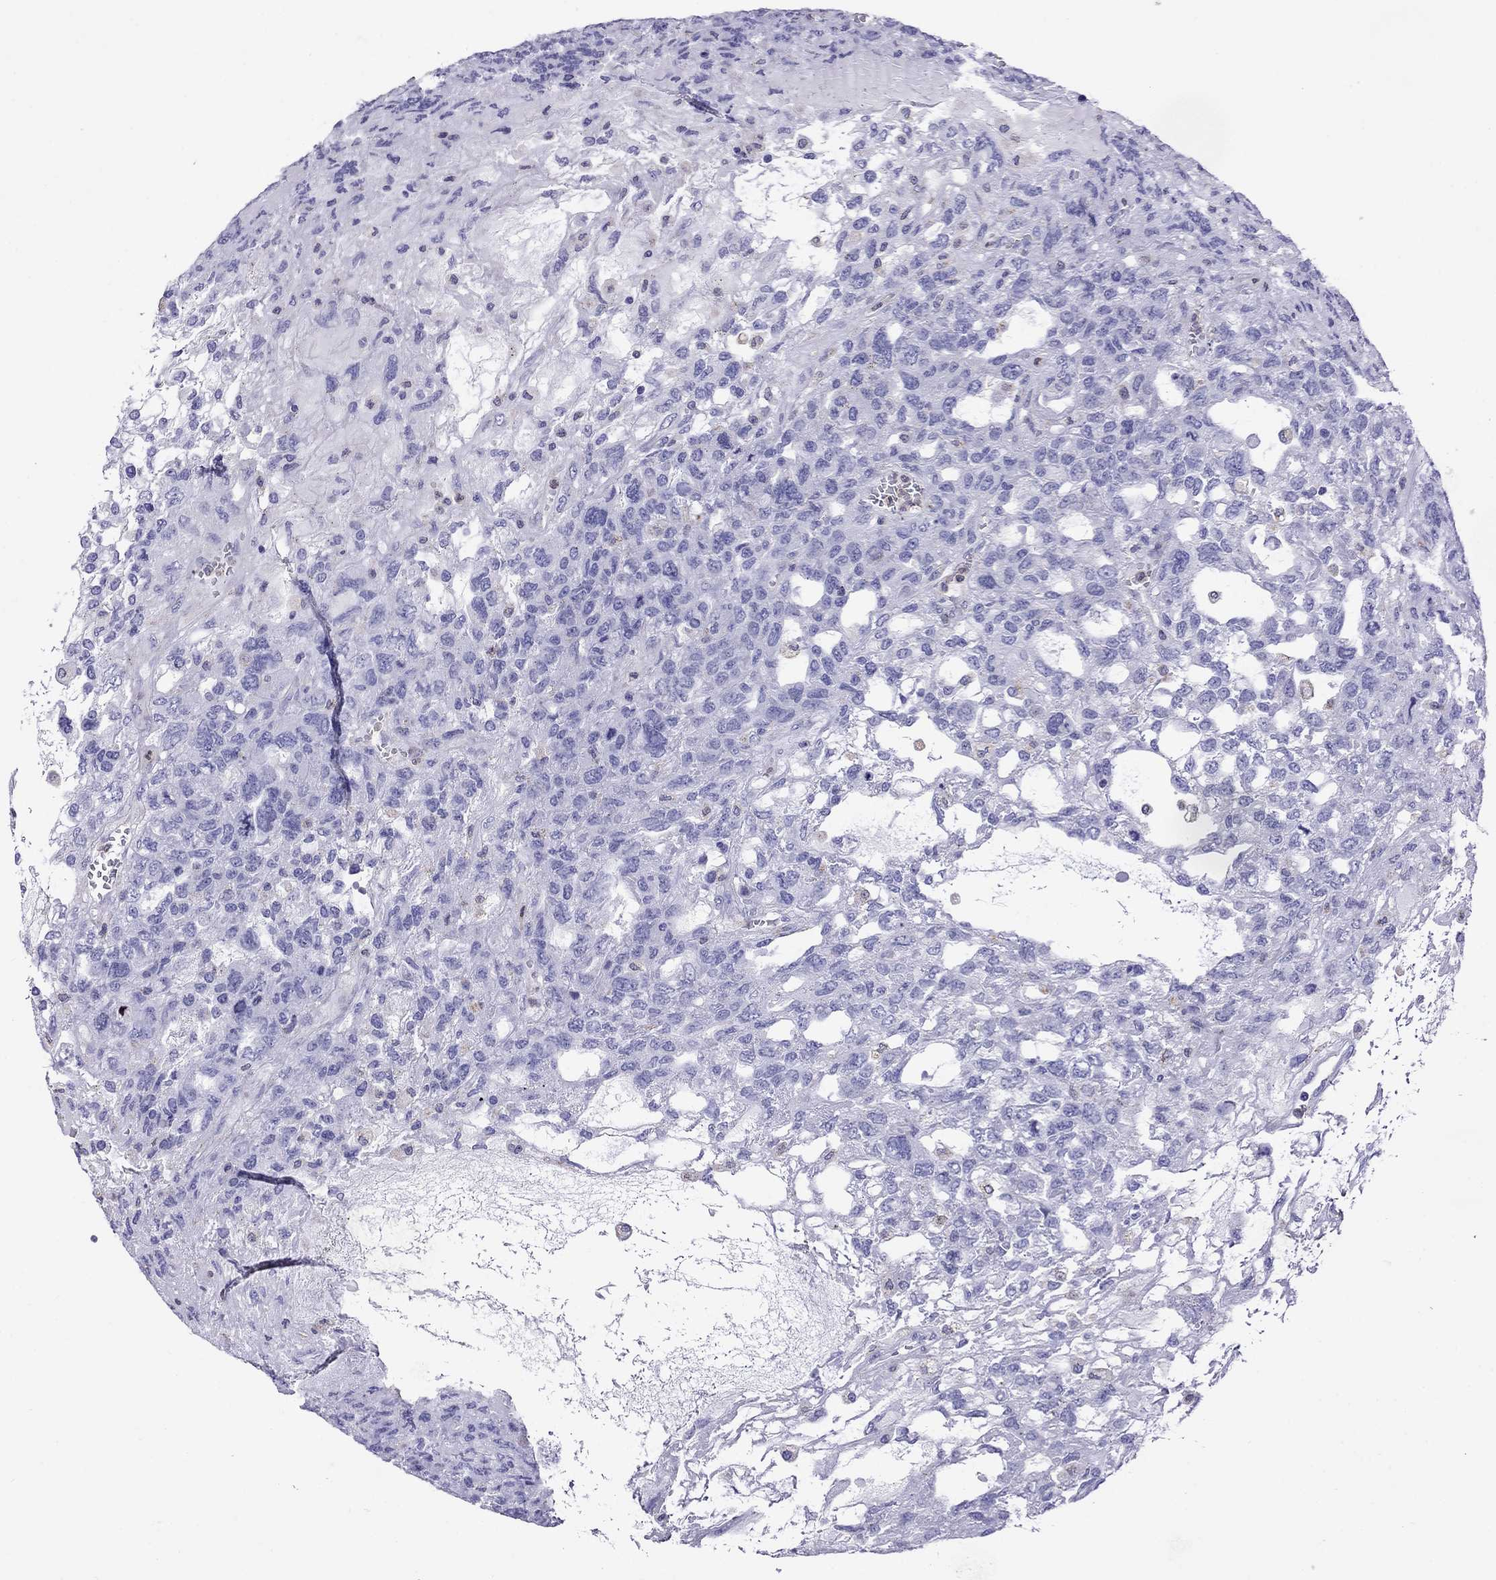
{"staining": {"intensity": "negative", "quantity": "none", "location": "none"}, "tissue": "testis cancer", "cell_type": "Tumor cells", "image_type": "cancer", "snomed": [{"axis": "morphology", "description": "Seminoma, NOS"}, {"axis": "topography", "description": "Testis"}], "caption": "Testis cancer (seminoma) stained for a protein using immunohistochemistry displays no expression tumor cells.", "gene": "SCG2", "patient": {"sex": "male", "age": 52}}